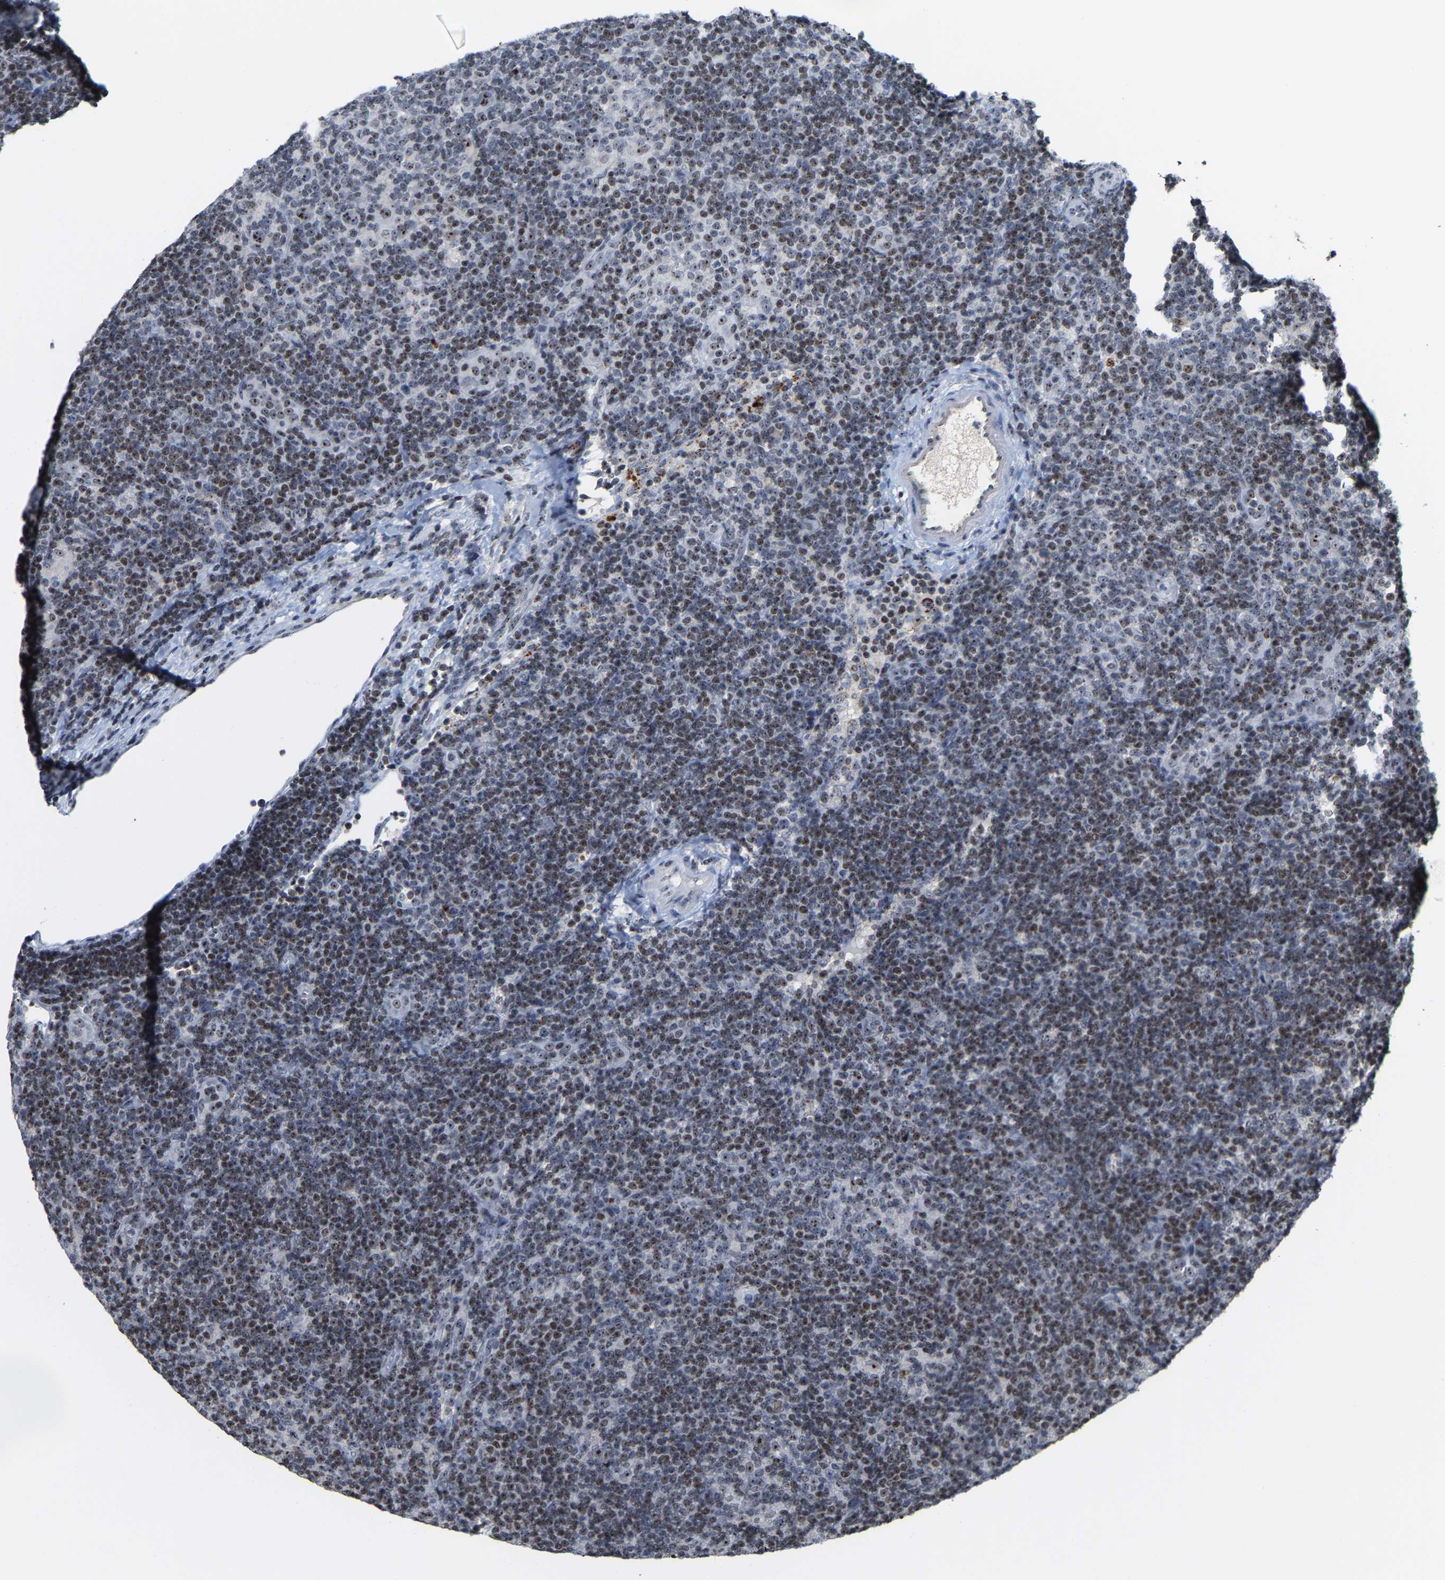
{"staining": {"intensity": "moderate", "quantity": ">75%", "location": "nuclear"}, "tissue": "lymphoma", "cell_type": "Tumor cells", "image_type": "cancer", "snomed": [{"axis": "morphology", "description": "Hodgkin's disease, NOS"}, {"axis": "topography", "description": "Lymph node"}], "caption": "The photomicrograph exhibits staining of lymphoma, revealing moderate nuclear protein staining (brown color) within tumor cells.", "gene": "NOP58", "patient": {"sex": "female", "age": 57}}